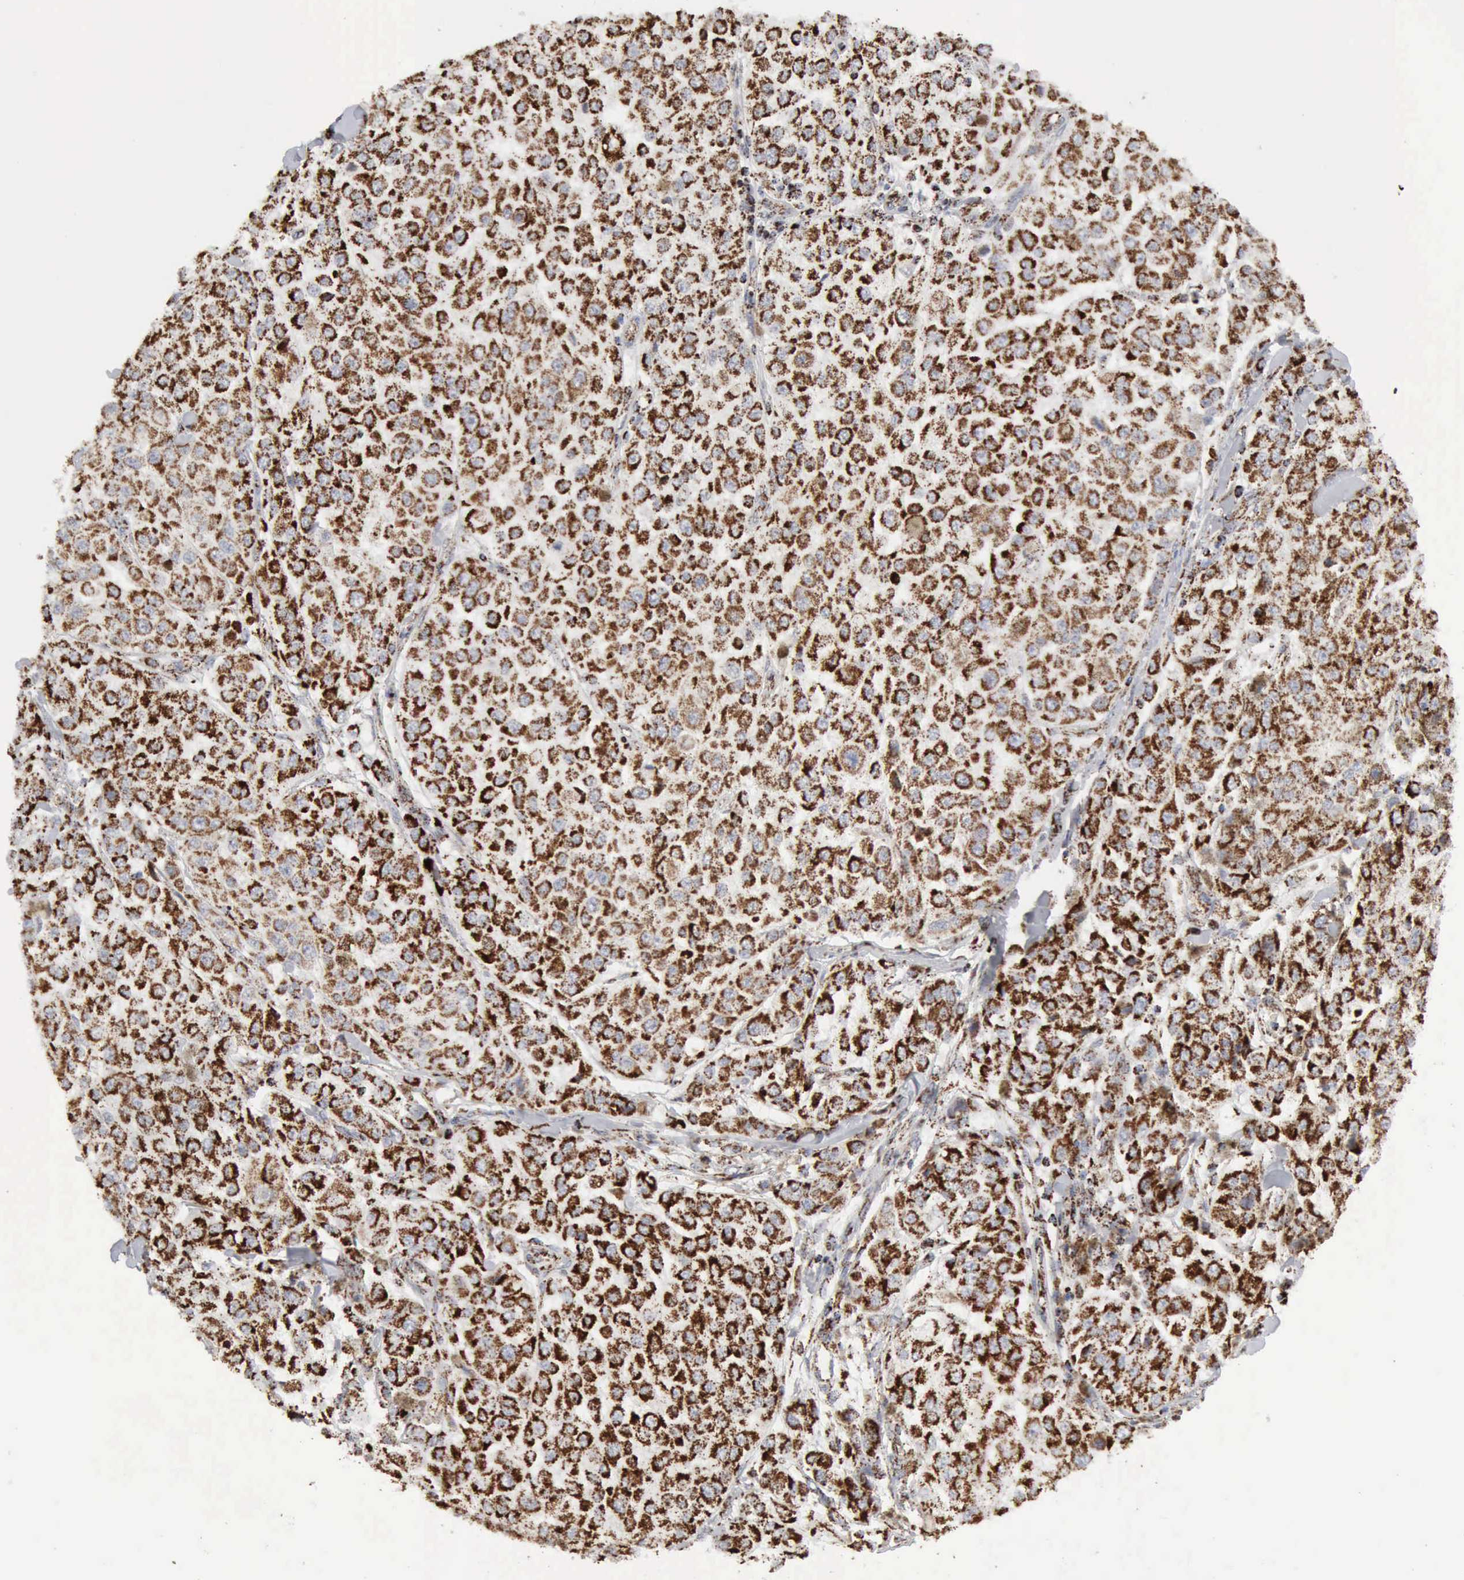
{"staining": {"intensity": "strong", "quantity": ">75%", "location": "cytoplasmic/membranous"}, "tissue": "melanoma", "cell_type": "Tumor cells", "image_type": "cancer", "snomed": [{"axis": "morphology", "description": "Malignant melanoma, NOS"}, {"axis": "topography", "description": "Skin"}], "caption": "Melanoma stained for a protein (brown) reveals strong cytoplasmic/membranous positive positivity in approximately >75% of tumor cells.", "gene": "ACO2", "patient": {"sex": "female", "age": 64}}